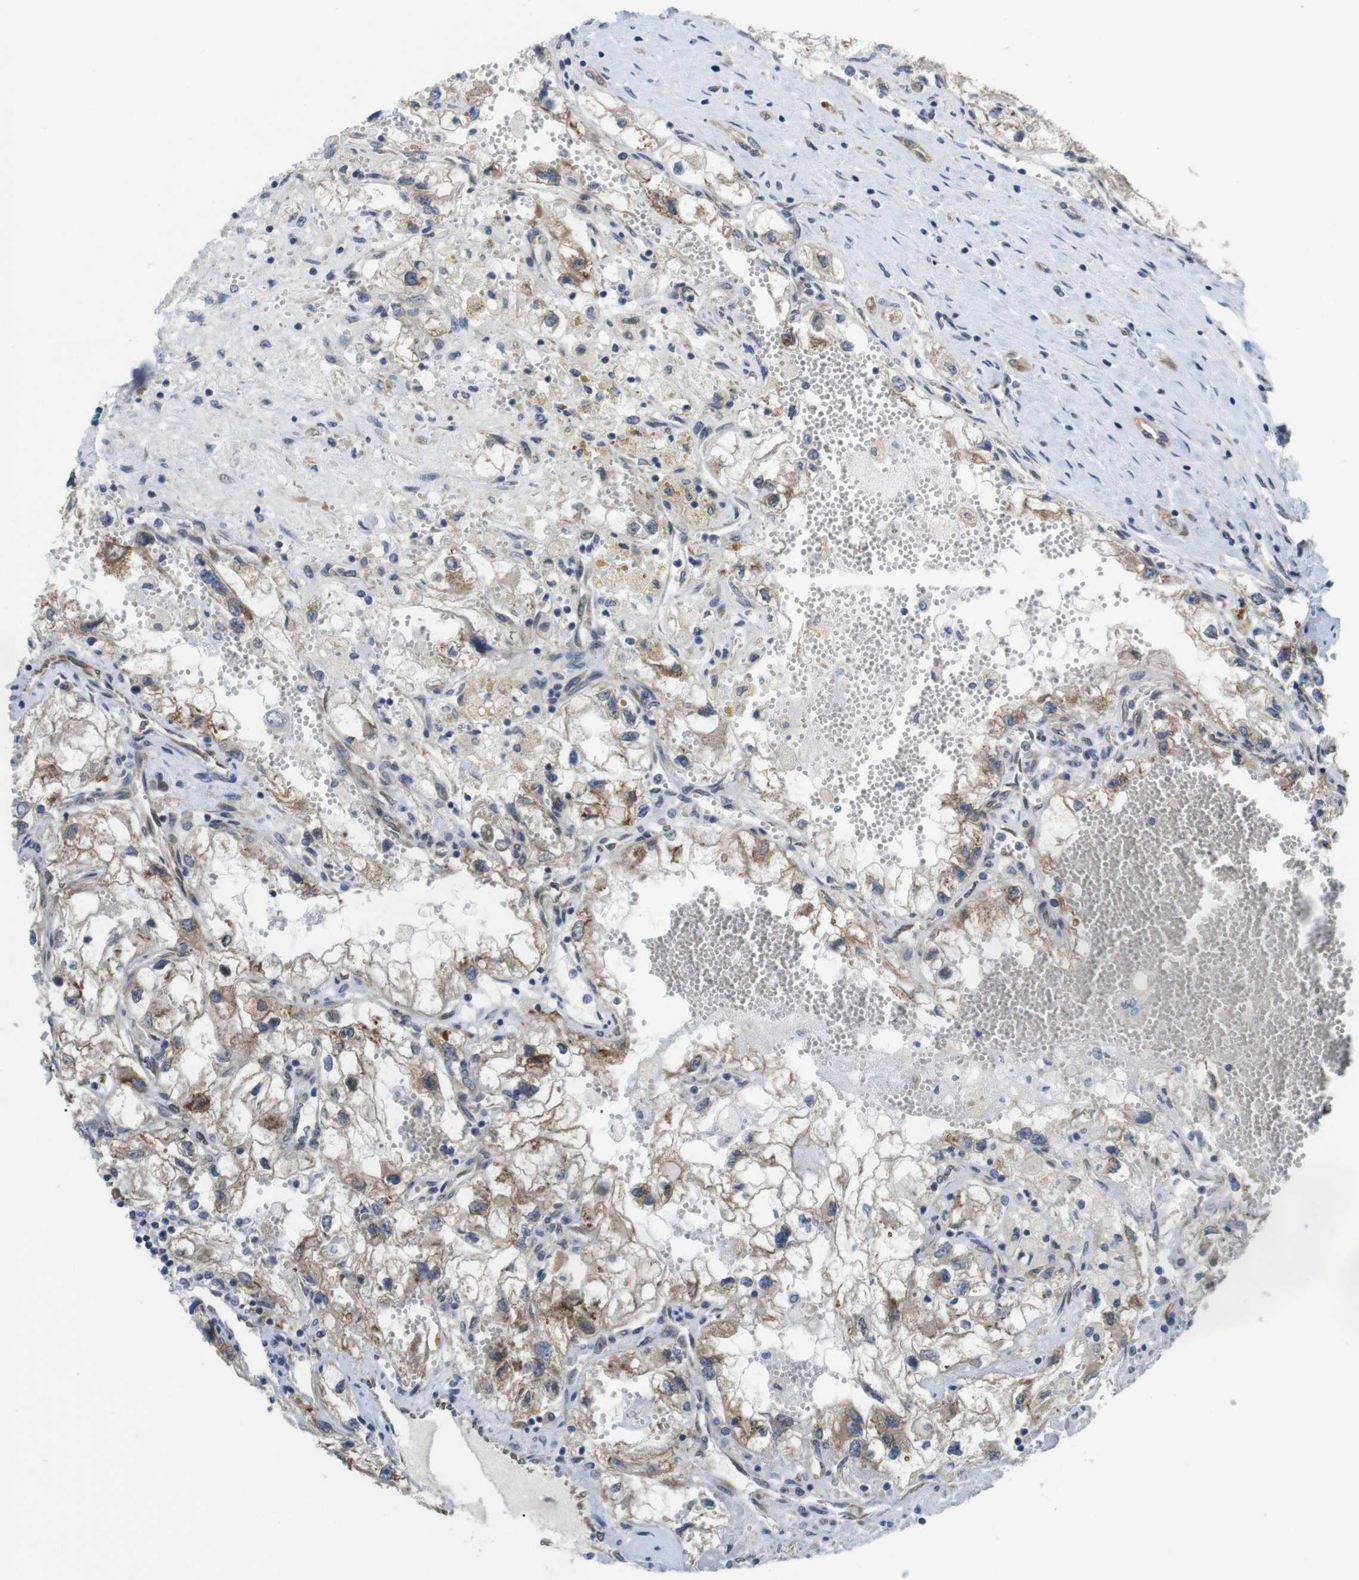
{"staining": {"intensity": "moderate", "quantity": ">75%", "location": "cytoplasmic/membranous"}, "tissue": "renal cancer", "cell_type": "Tumor cells", "image_type": "cancer", "snomed": [{"axis": "morphology", "description": "Adenocarcinoma, NOS"}, {"axis": "topography", "description": "Kidney"}], "caption": "An image of renal cancer stained for a protein demonstrates moderate cytoplasmic/membranous brown staining in tumor cells.", "gene": "HACD3", "patient": {"sex": "female", "age": 70}}